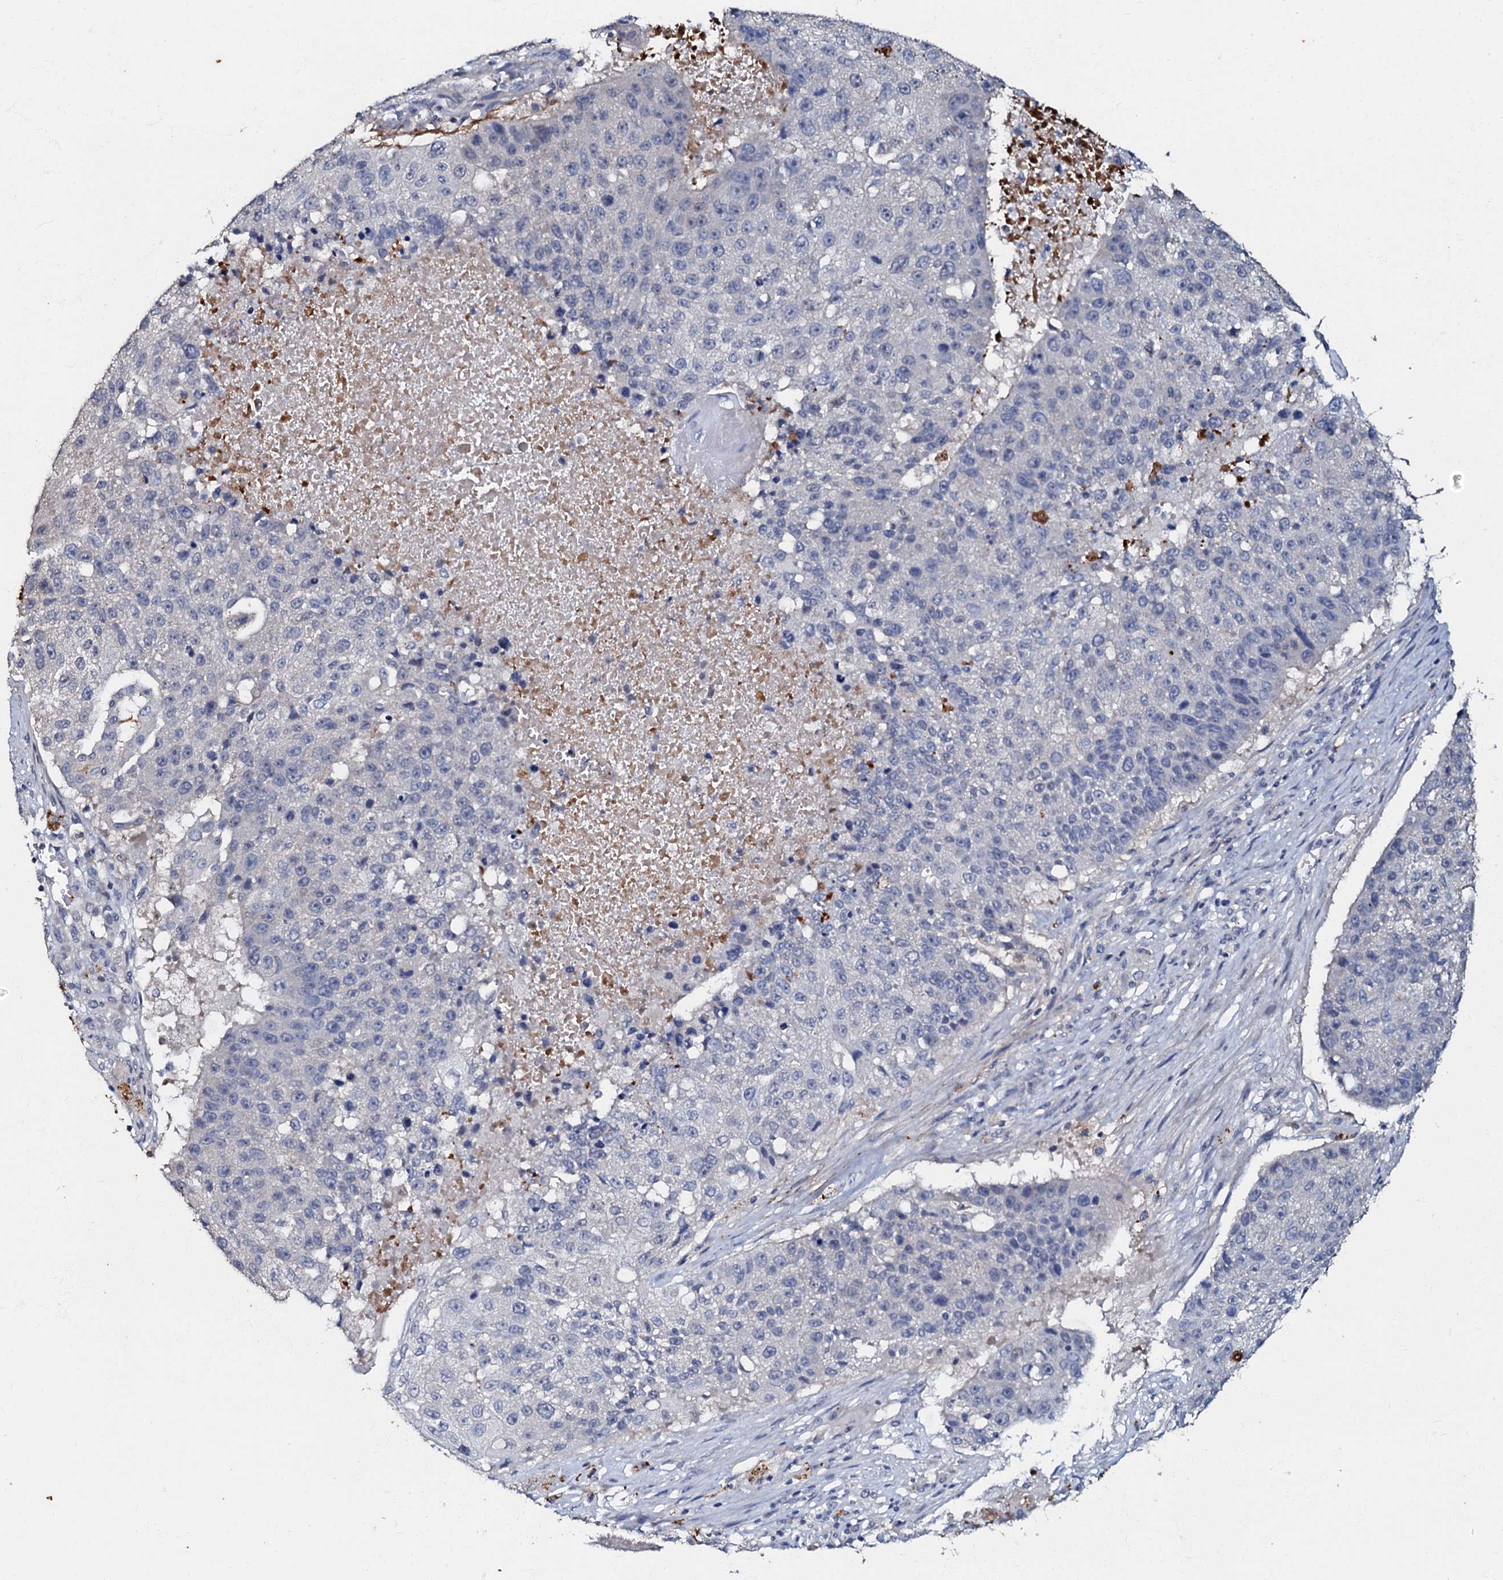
{"staining": {"intensity": "negative", "quantity": "none", "location": "none"}, "tissue": "lung cancer", "cell_type": "Tumor cells", "image_type": "cancer", "snomed": [{"axis": "morphology", "description": "Squamous cell carcinoma, NOS"}, {"axis": "topography", "description": "Lung"}], "caption": "A histopathology image of human lung cancer is negative for staining in tumor cells. (DAB IHC with hematoxylin counter stain).", "gene": "MANSC4", "patient": {"sex": "male", "age": 61}}